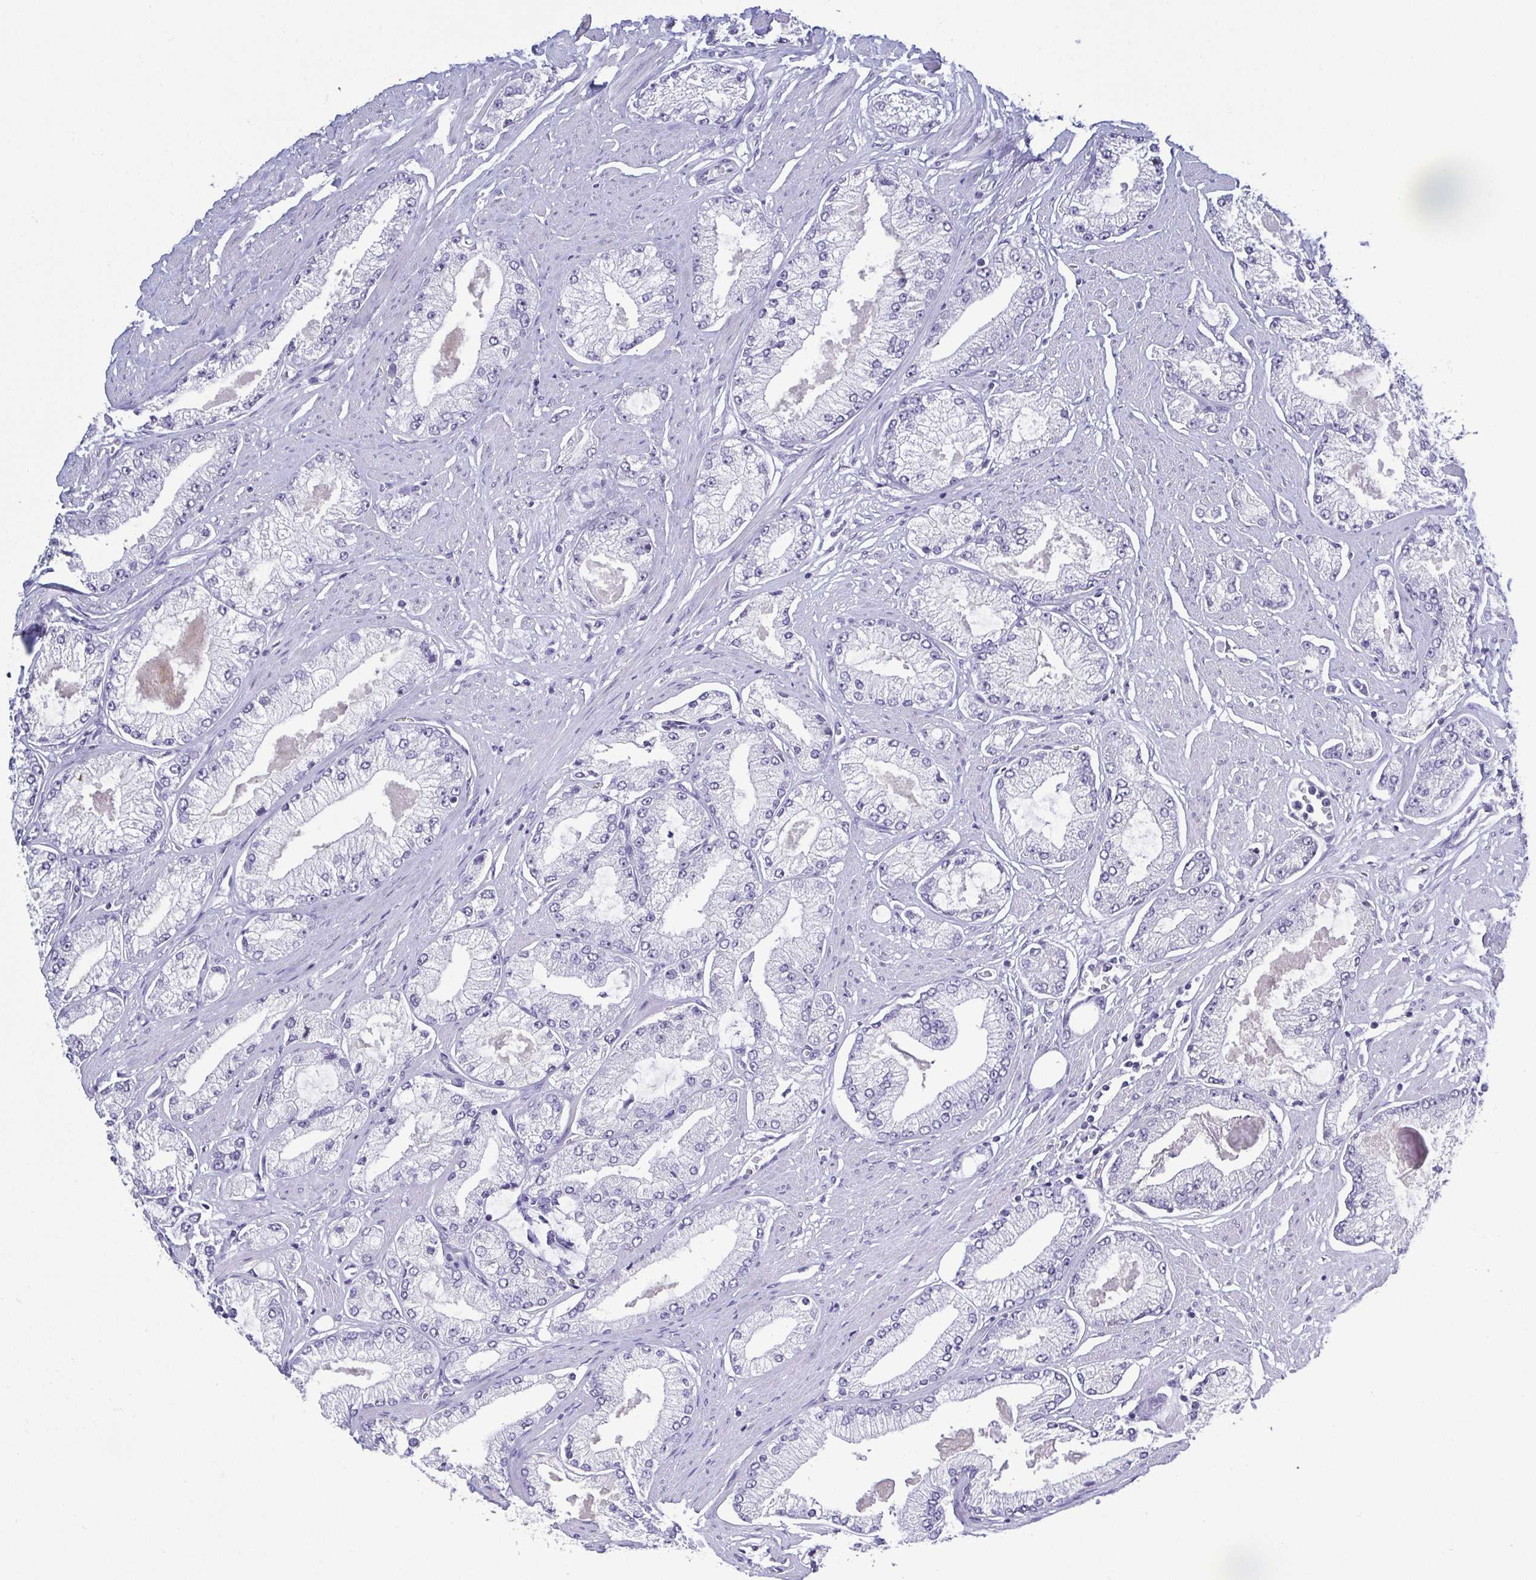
{"staining": {"intensity": "negative", "quantity": "none", "location": "none"}, "tissue": "prostate cancer", "cell_type": "Tumor cells", "image_type": "cancer", "snomed": [{"axis": "morphology", "description": "Adenocarcinoma, High grade"}, {"axis": "topography", "description": "Prostate"}], "caption": "Micrograph shows no significant protein positivity in tumor cells of prostate cancer (adenocarcinoma (high-grade)).", "gene": "BZW1", "patient": {"sex": "male", "age": 68}}